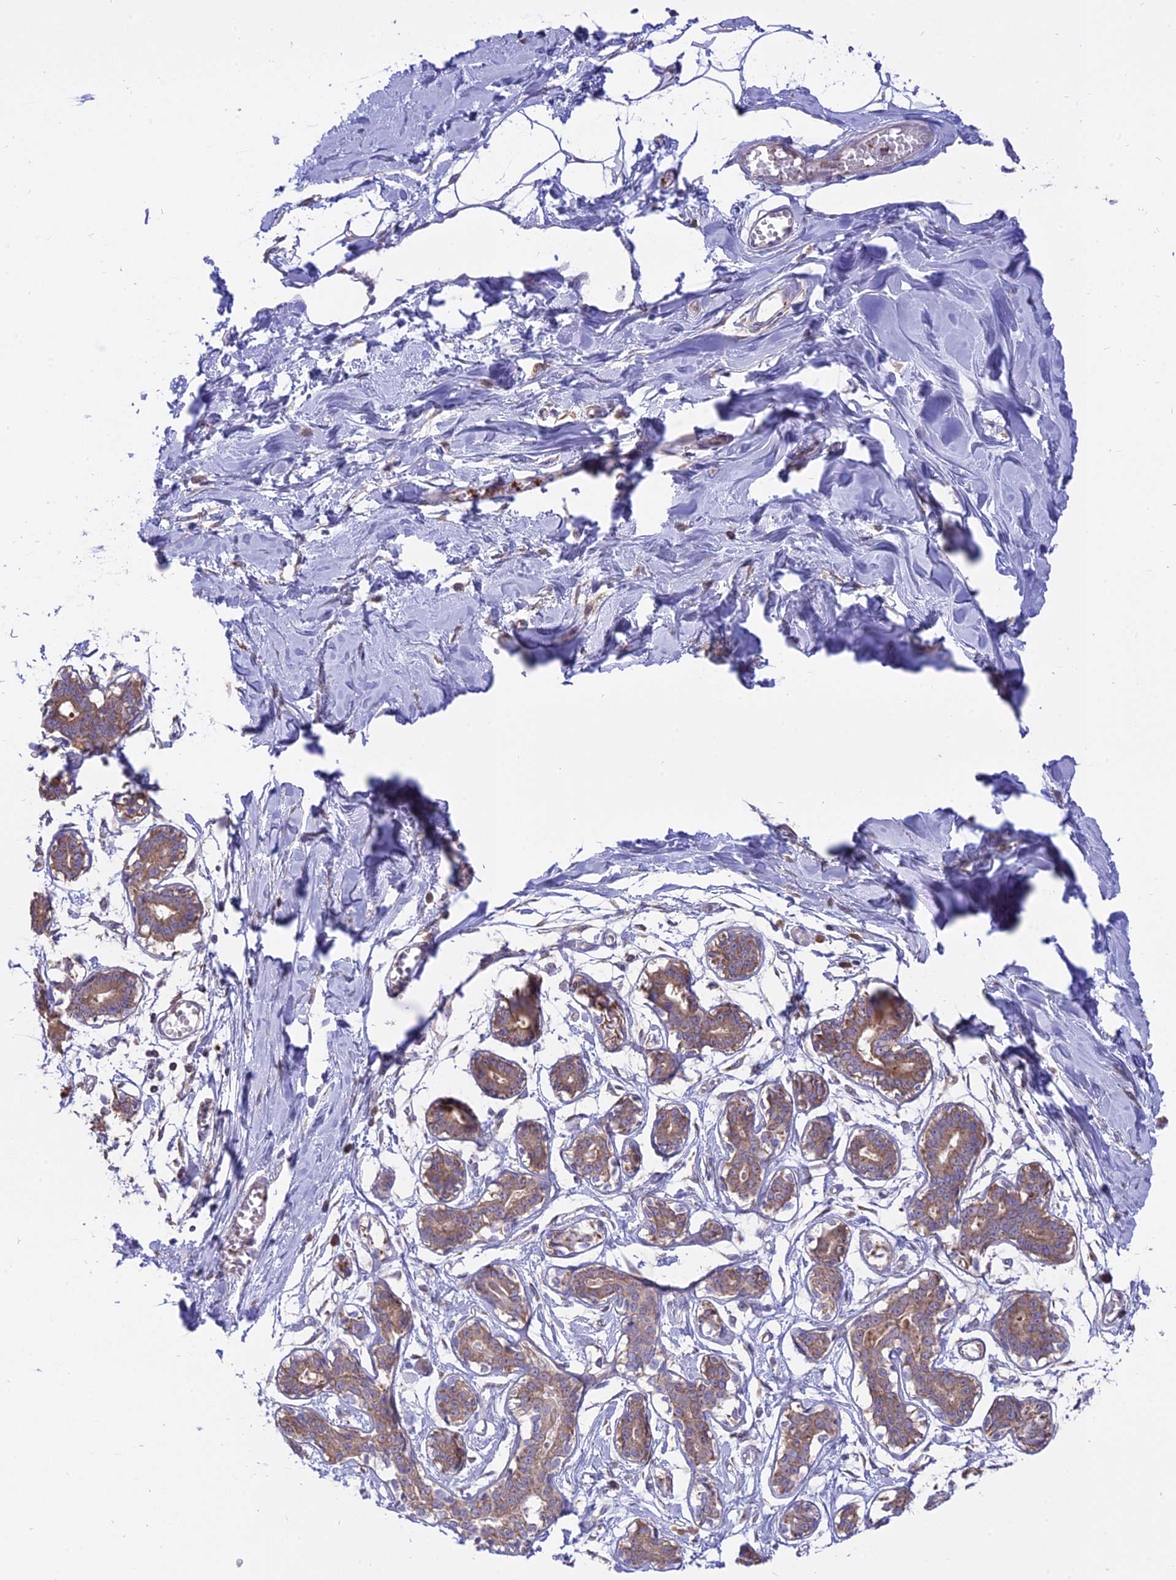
{"staining": {"intensity": "negative", "quantity": "none", "location": "none"}, "tissue": "breast", "cell_type": "Adipocytes", "image_type": "normal", "snomed": [{"axis": "morphology", "description": "Normal tissue, NOS"}, {"axis": "topography", "description": "Breast"}], "caption": "Immunohistochemistry histopathology image of normal human breast stained for a protein (brown), which shows no staining in adipocytes. (Stains: DAB IHC with hematoxylin counter stain, Microscopy: brightfield microscopy at high magnification).", "gene": "IL21R", "patient": {"sex": "female", "age": 27}}